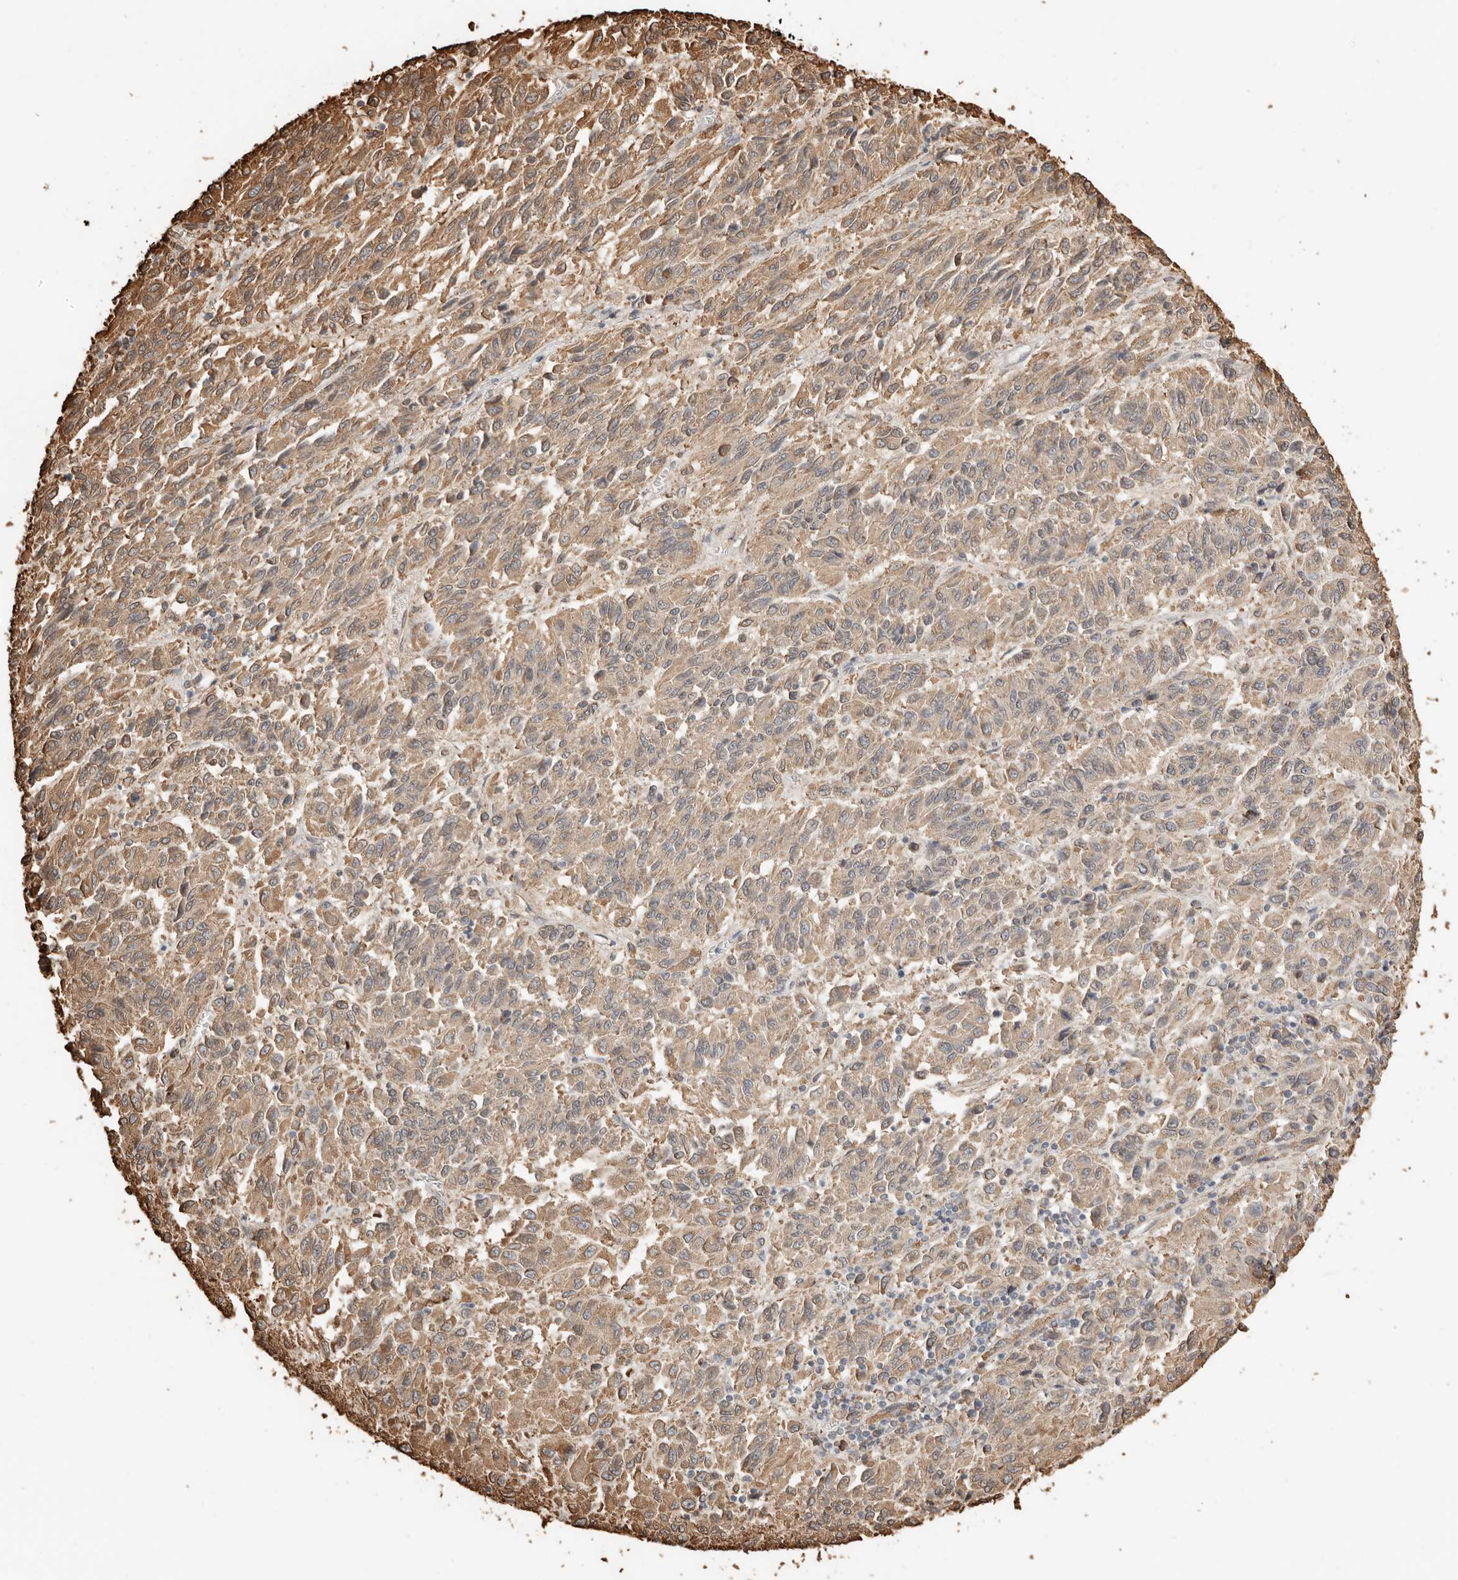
{"staining": {"intensity": "weak", "quantity": ">75%", "location": "cytoplasmic/membranous"}, "tissue": "melanoma", "cell_type": "Tumor cells", "image_type": "cancer", "snomed": [{"axis": "morphology", "description": "Malignant melanoma, Metastatic site"}, {"axis": "topography", "description": "Lung"}], "caption": "Immunohistochemical staining of malignant melanoma (metastatic site) exhibits low levels of weak cytoplasmic/membranous protein positivity in about >75% of tumor cells.", "gene": "ARHGEF10L", "patient": {"sex": "male", "age": 64}}